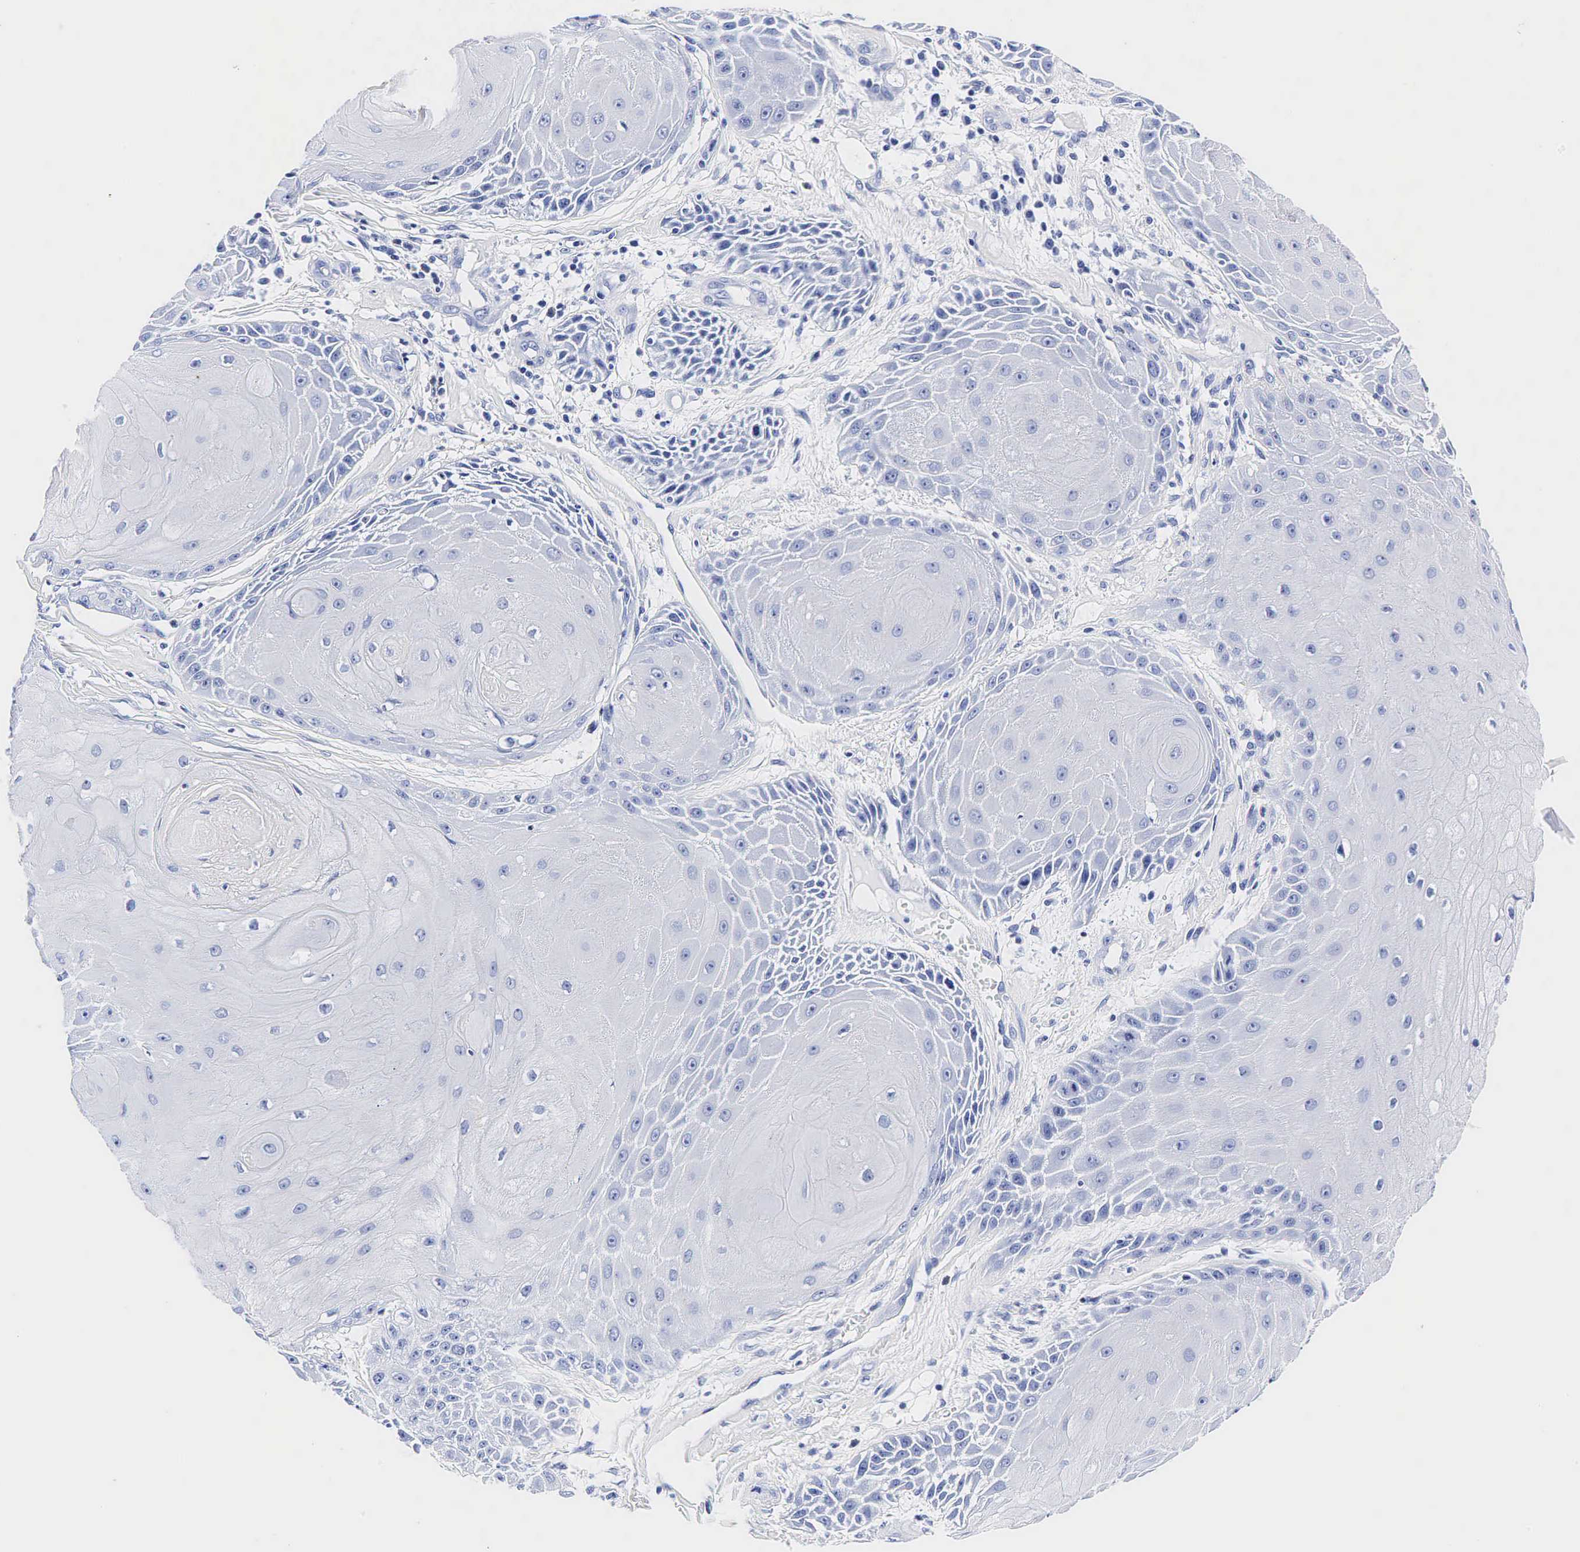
{"staining": {"intensity": "negative", "quantity": "none", "location": "none"}, "tissue": "skin cancer", "cell_type": "Tumor cells", "image_type": "cancer", "snomed": [{"axis": "morphology", "description": "Squamous cell carcinoma, NOS"}, {"axis": "topography", "description": "Skin"}], "caption": "High magnification brightfield microscopy of squamous cell carcinoma (skin) stained with DAB (3,3'-diaminobenzidine) (brown) and counterstained with hematoxylin (blue): tumor cells show no significant staining.", "gene": "TG", "patient": {"sex": "male", "age": 57}}